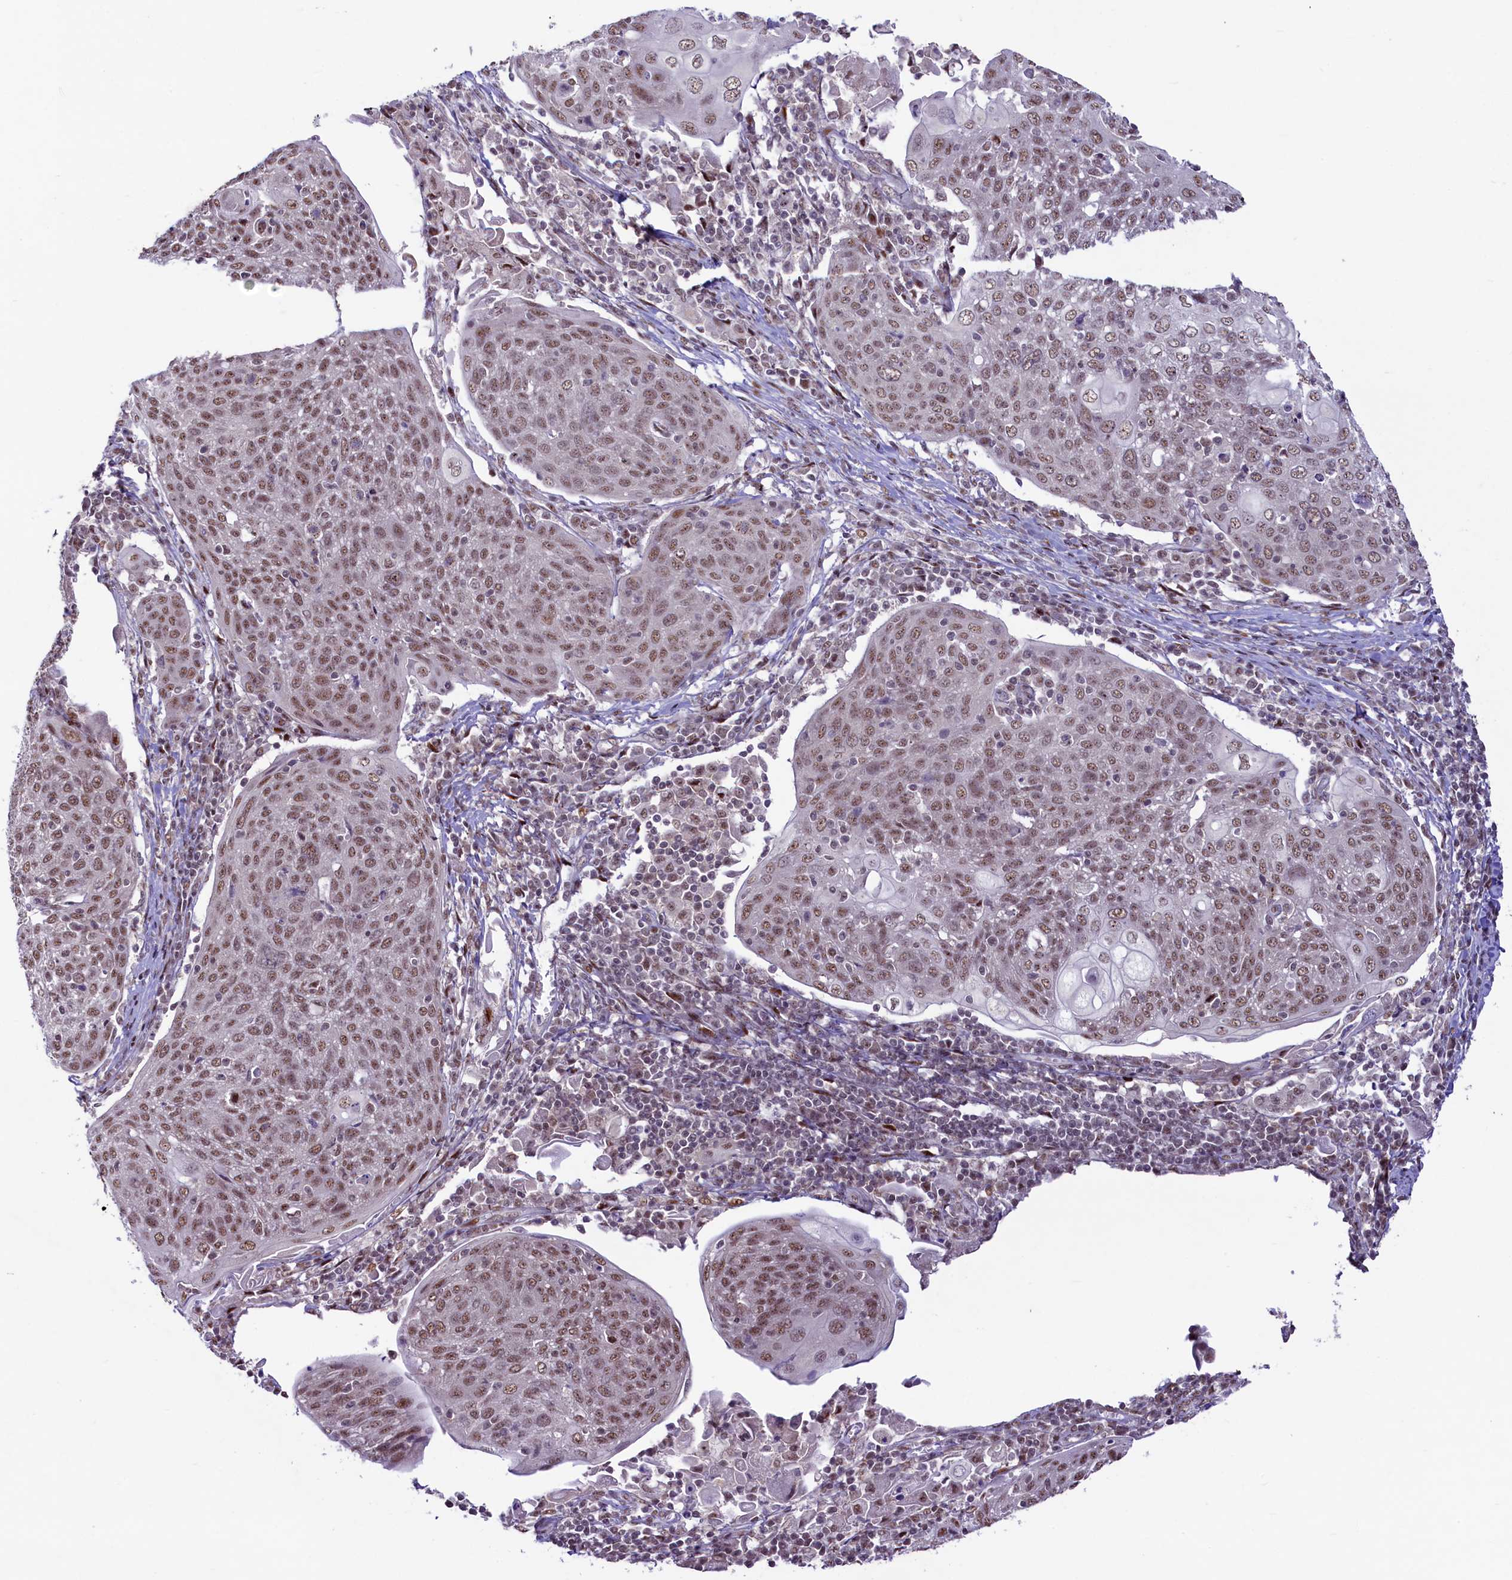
{"staining": {"intensity": "moderate", "quantity": ">75%", "location": "nuclear"}, "tissue": "cervical cancer", "cell_type": "Tumor cells", "image_type": "cancer", "snomed": [{"axis": "morphology", "description": "Squamous cell carcinoma, NOS"}, {"axis": "topography", "description": "Cervix"}], "caption": "This photomicrograph exhibits immunohistochemistry staining of squamous cell carcinoma (cervical), with medium moderate nuclear expression in about >75% of tumor cells.", "gene": "ANKS3", "patient": {"sex": "female", "age": 67}}